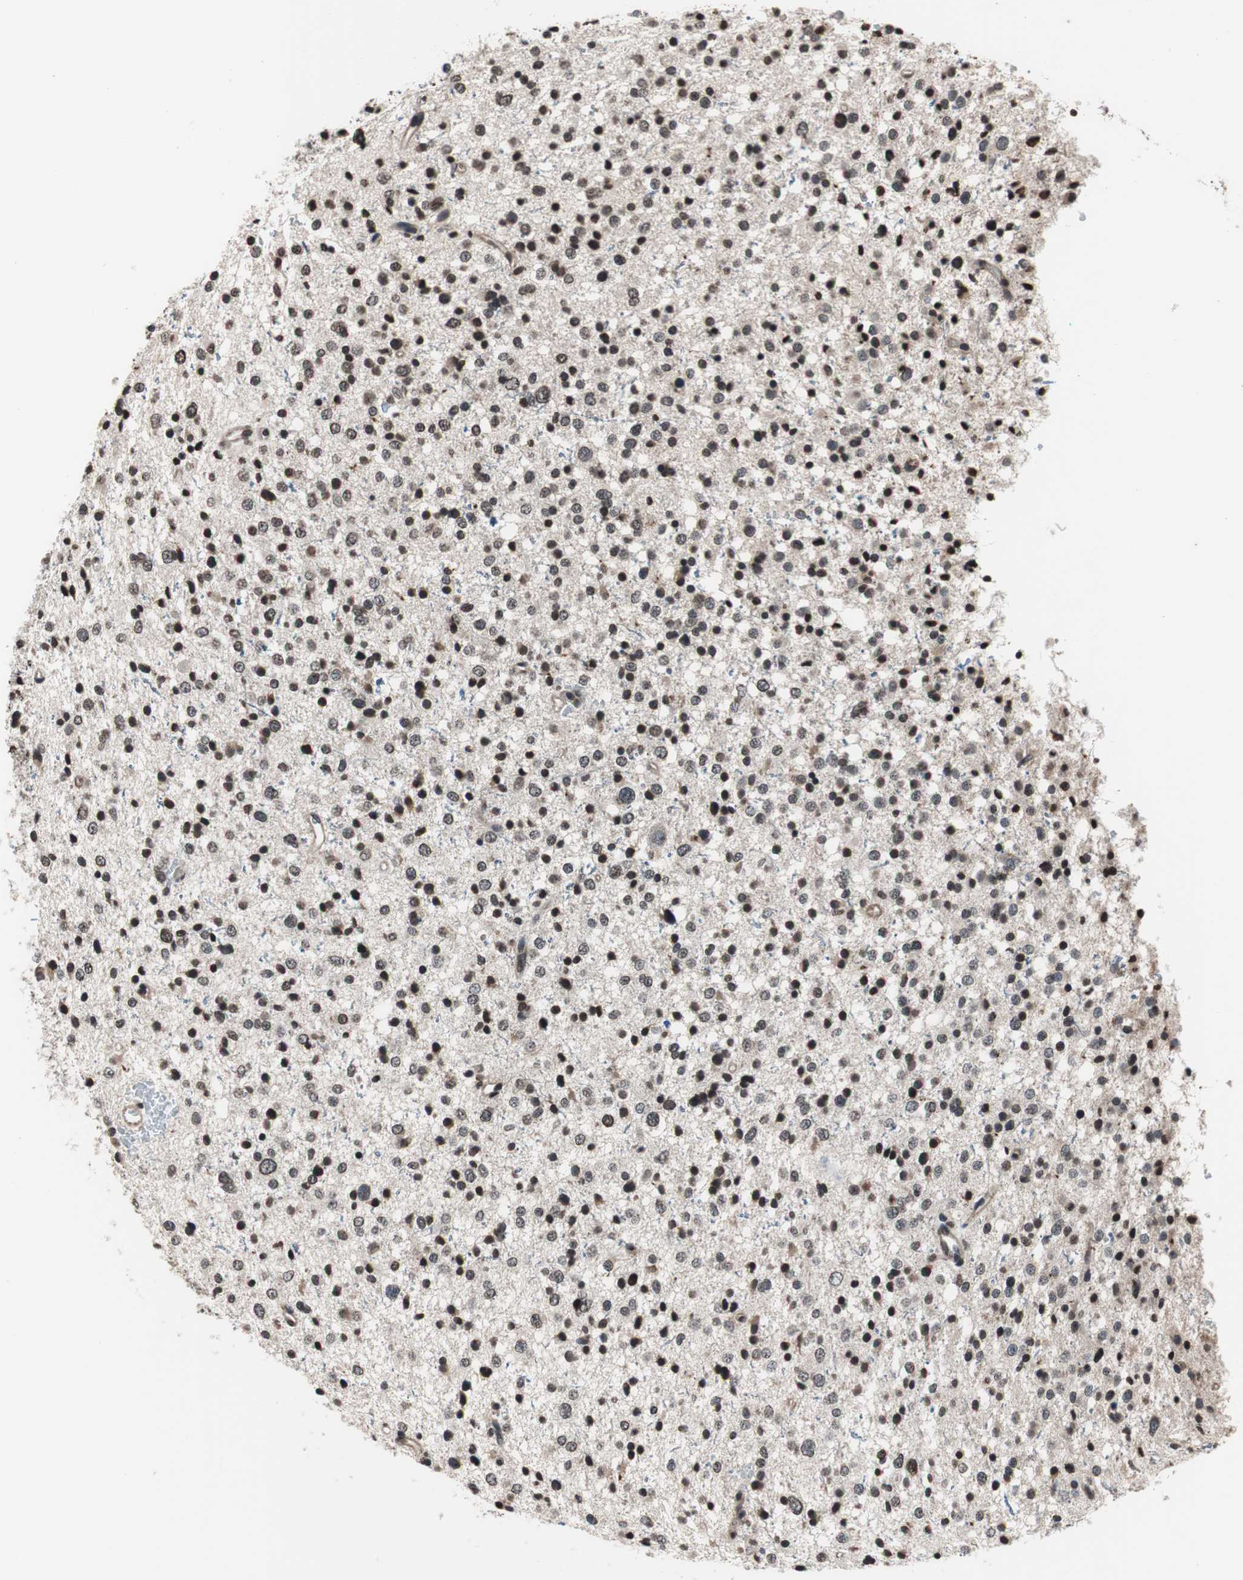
{"staining": {"intensity": "moderate", "quantity": ">75%", "location": "nuclear"}, "tissue": "glioma", "cell_type": "Tumor cells", "image_type": "cancer", "snomed": [{"axis": "morphology", "description": "Glioma, malignant, Low grade"}, {"axis": "topography", "description": "Brain"}], "caption": "Human low-grade glioma (malignant) stained for a protein (brown) demonstrates moderate nuclear positive staining in about >75% of tumor cells.", "gene": "RFC1", "patient": {"sex": "female", "age": 37}}